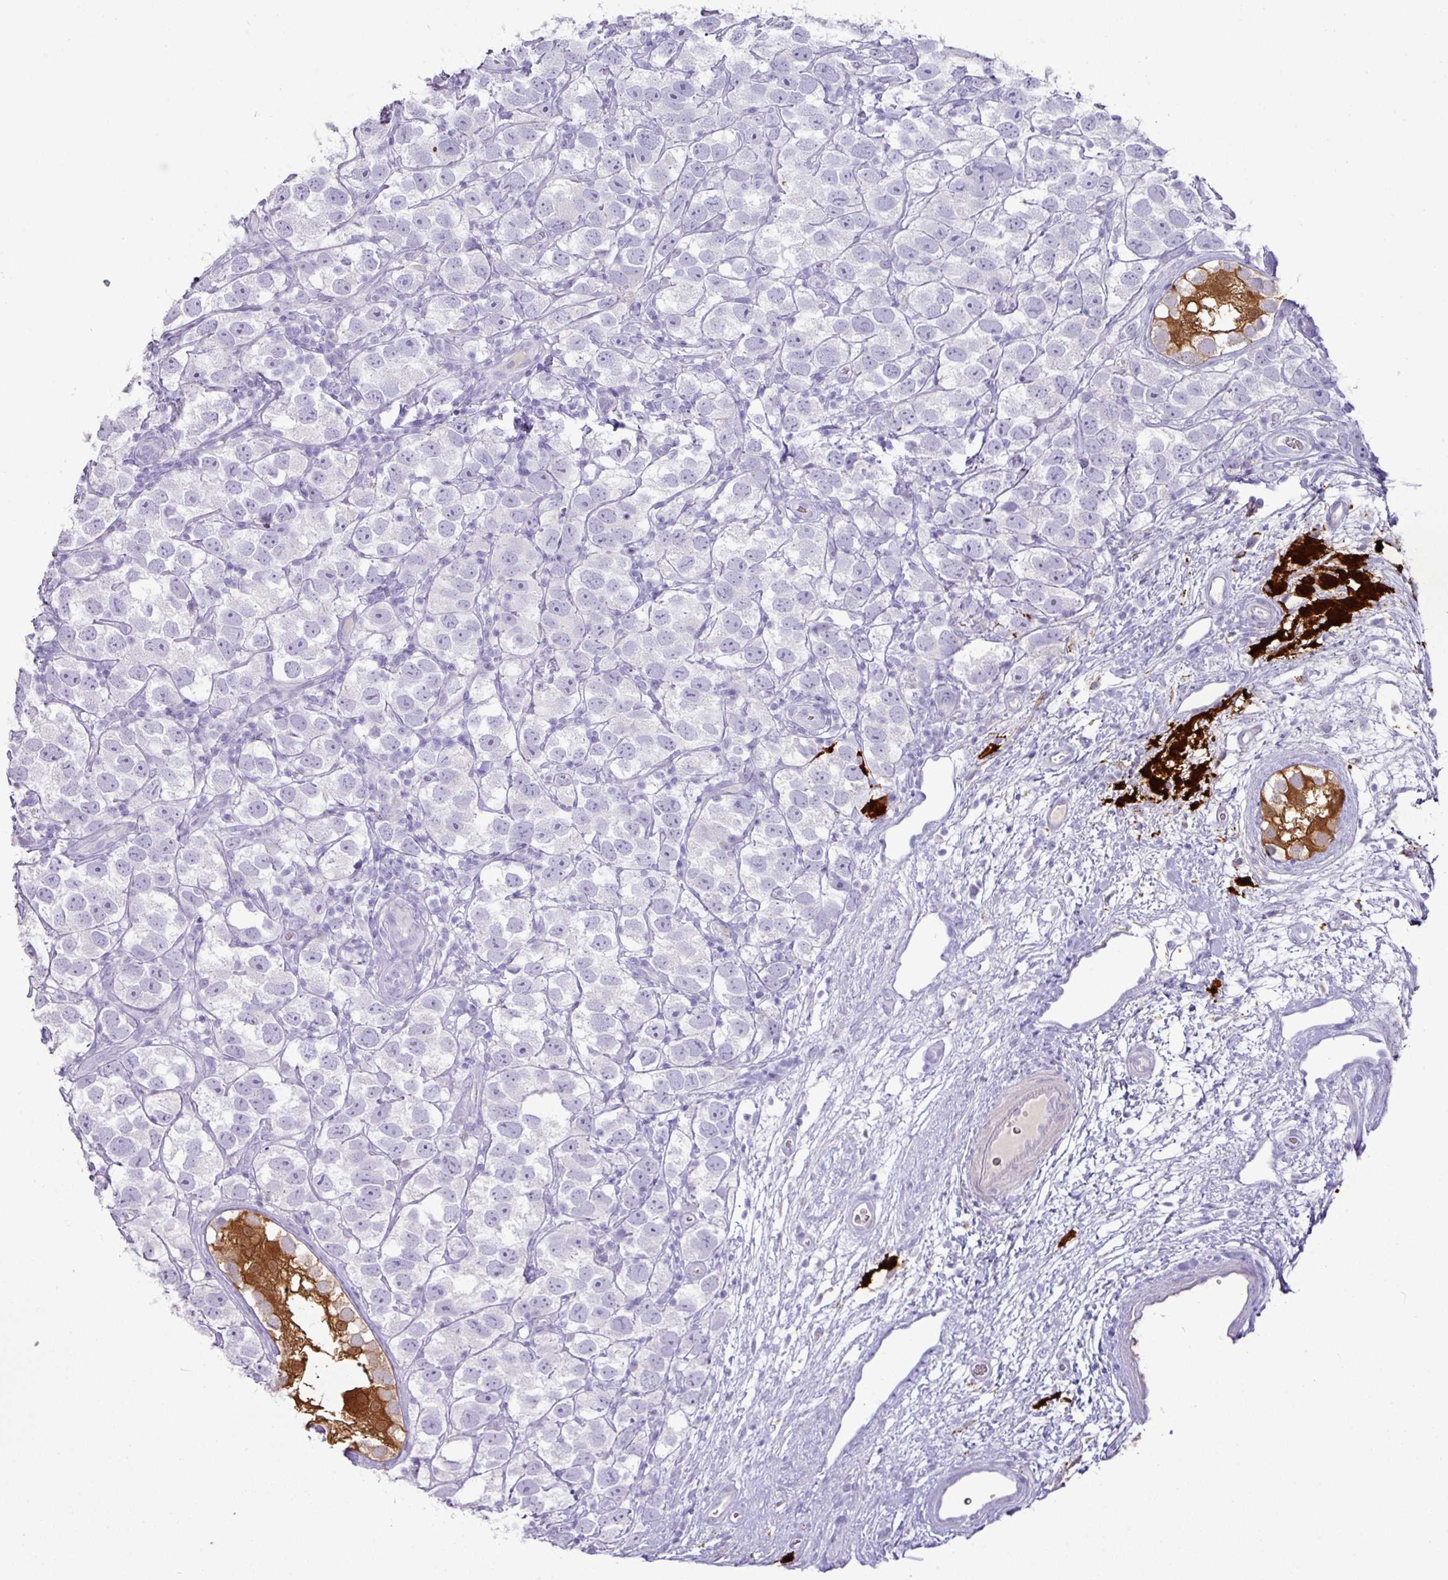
{"staining": {"intensity": "negative", "quantity": "none", "location": "none"}, "tissue": "testis cancer", "cell_type": "Tumor cells", "image_type": "cancer", "snomed": [{"axis": "morphology", "description": "Seminoma, NOS"}, {"axis": "topography", "description": "Testis"}], "caption": "Tumor cells are negative for protein expression in human testis cancer (seminoma).", "gene": "GSTA3", "patient": {"sex": "male", "age": 26}}